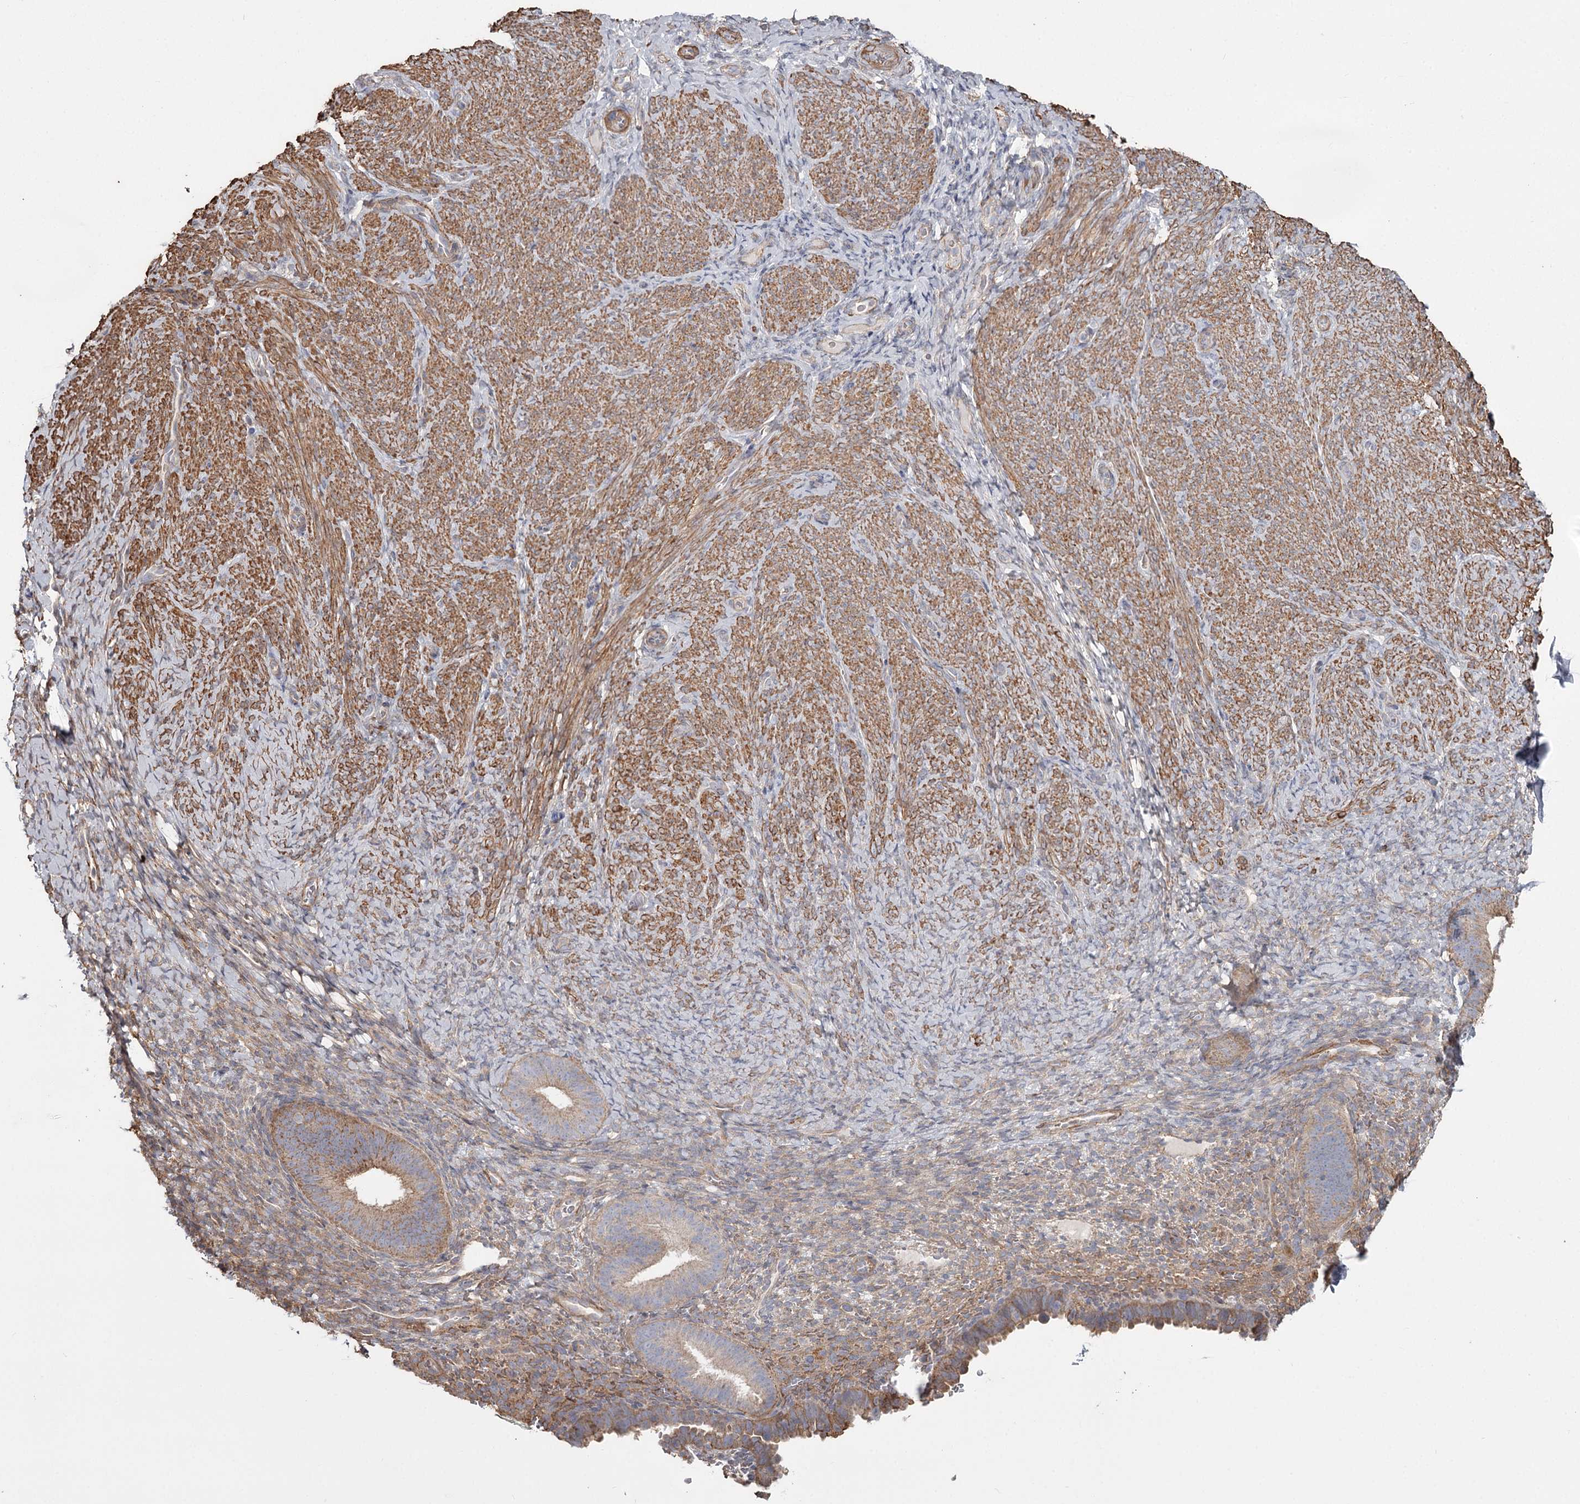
{"staining": {"intensity": "weak", "quantity": "<25%", "location": "cytoplasmic/membranous"}, "tissue": "endometrium", "cell_type": "Cells in endometrial stroma", "image_type": "normal", "snomed": [{"axis": "morphology", "description": "Normal tissue, NOS"}, {"axis": "topography", "description": "Endometrium"}], "caption": "An IHC image of benign endometrium is shown. There is no staining in cells in endometrial stroma of endometrium.", "gene": "DHRS9", "patient": {"sex": "female", "age": 65}}